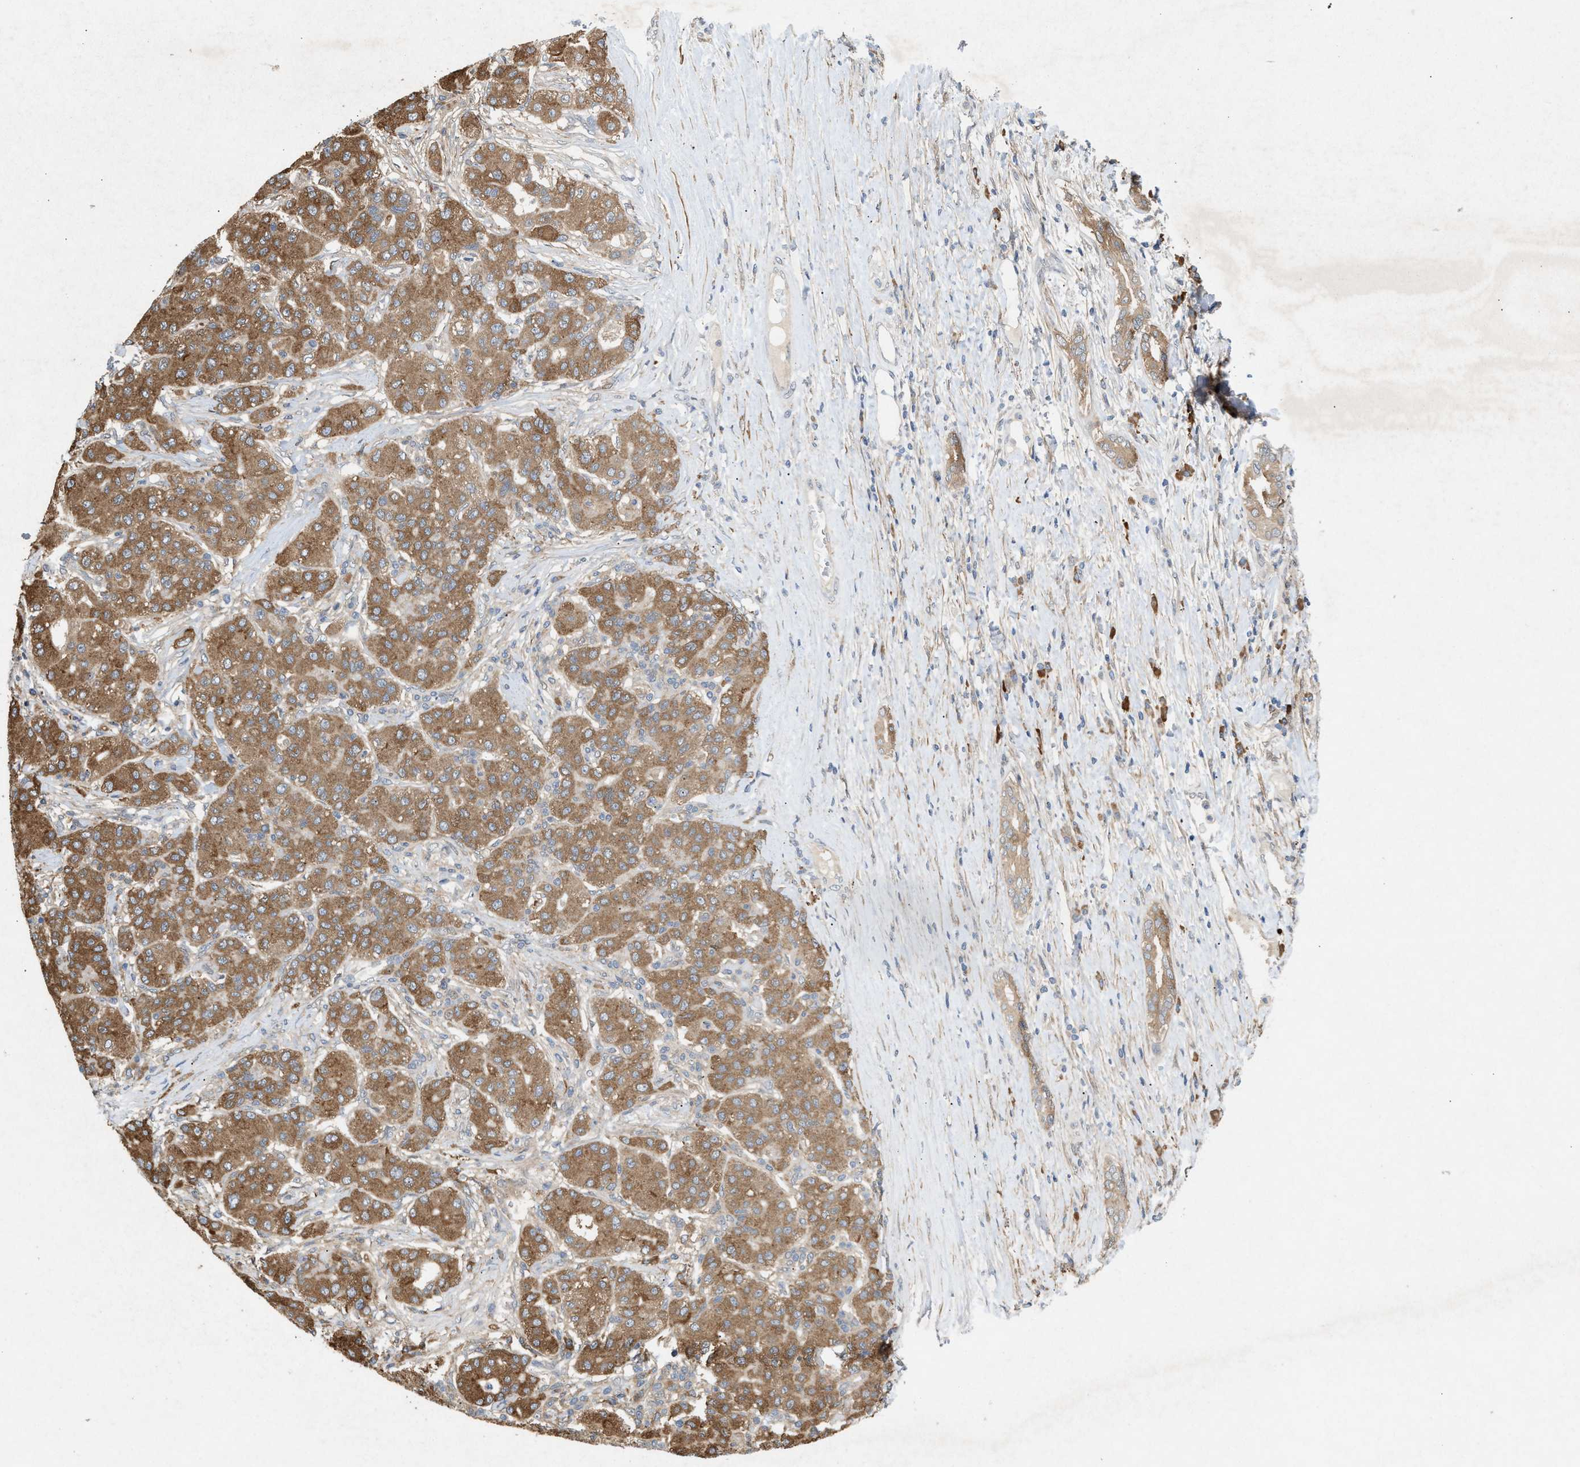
{"staining": {"intensity": "moderate", "quantity": ">75%", "location": "cytoplasmic/membranous"}, "tissue": "liver cancer", "cell_type": "Tumor cells", "image_type": "cancer", "snomed": [{"axis": "morphology", "description": "Carcinoma, Hepatocellular, NOS"}, {"axis": "topography", "description": "Liver"}], "caption": "Tumor cells exhibit medium levels of moderate cytoplasmic/membranous positivity in about >75% of cells in human liver cancer (hepatocellular carcinoma). The staining is performed using DAB brown chromogen to label protein expression. The nuclei are counter-stained blue using hematoxylin.", "gene": "MFSD6", "patient": {"sex": "male", "age": 65}}